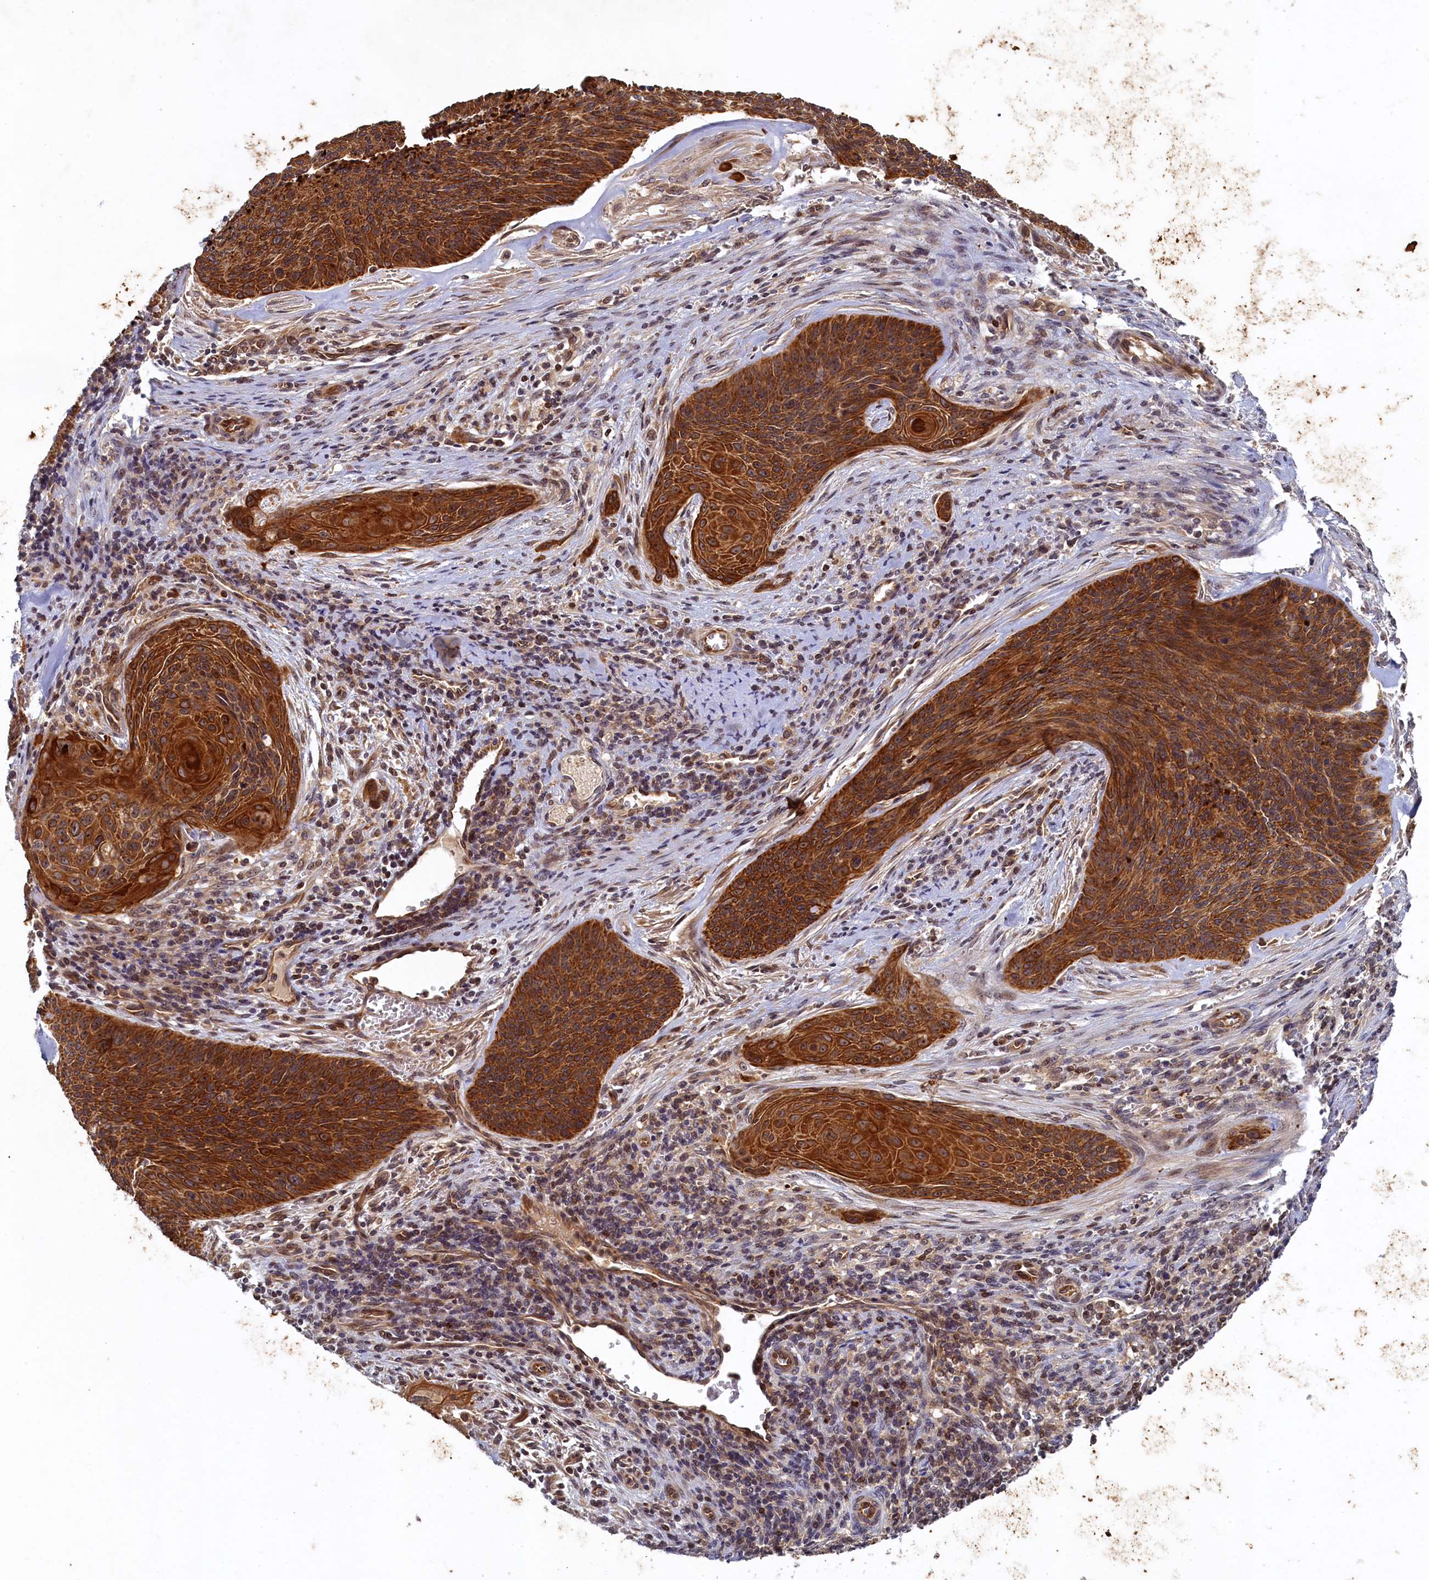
{"staining": {"intensity": "strong", "quantity": ">75%", "location": "cytoplasmic/membranous"}, "tissue": "cervical cancer", "cell_type": "Tumor cells", "image_type": "cancer", "snomed": [{"axis": "morphology", "description": "Squamous cell carcinoma, NOS"}, {"axis": "topography", "description": "Cervix"}], "caption": "Cervical squamous cell carcinoma stained with DAB (3,3'-diaminobenzidine) IHC exhibits high levels of strong cytoplasmic/membranous staining in approximately >75% of tumor cells.", "gene": "CEP20", "patient": {"sex": "female", "age": 55}}